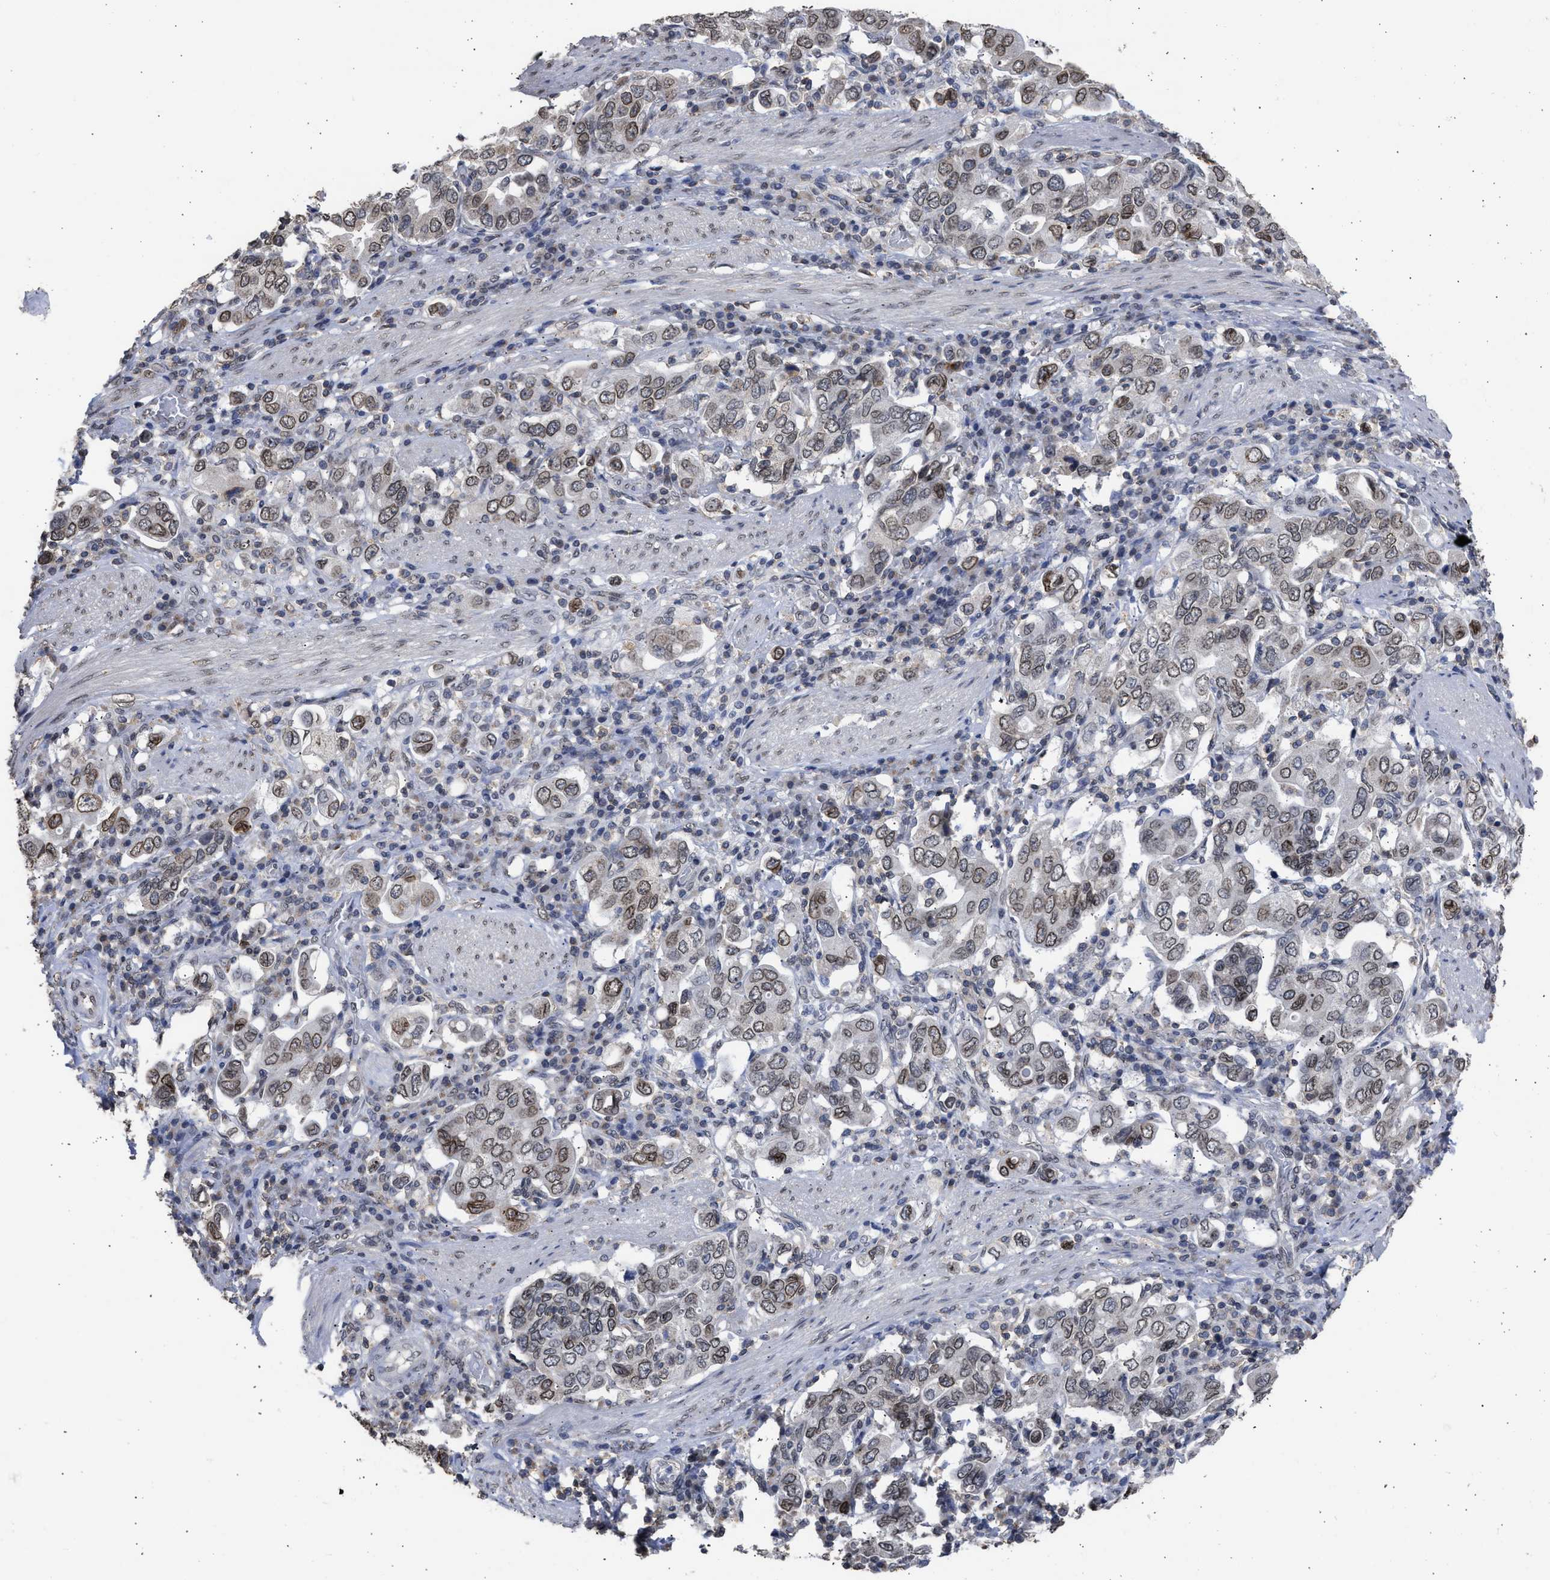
{"staining": {"intensity": "moderate", "quantity": "25%-75%", "location": "cytoplasmic/membranous,nuclear"}, "tissue": "stomach cancer", "cell_type": "Tumor cells", "image_type": "cancer", "snomed": [{"axis": "morphology", "description": "Adenocarcinoma, NOS"}, {"axis": "topography", "description": "Stomach, upper"}], "caption": "Protein expression analysis of human stomach cancer (adenocarcinoma) reveals moderate cytoplasmic/membranous and nuclear expression in approximately 25%-75% of tumor cells.", "gene": "NUP35", "patient": {"sex": "male", "age": 62}}